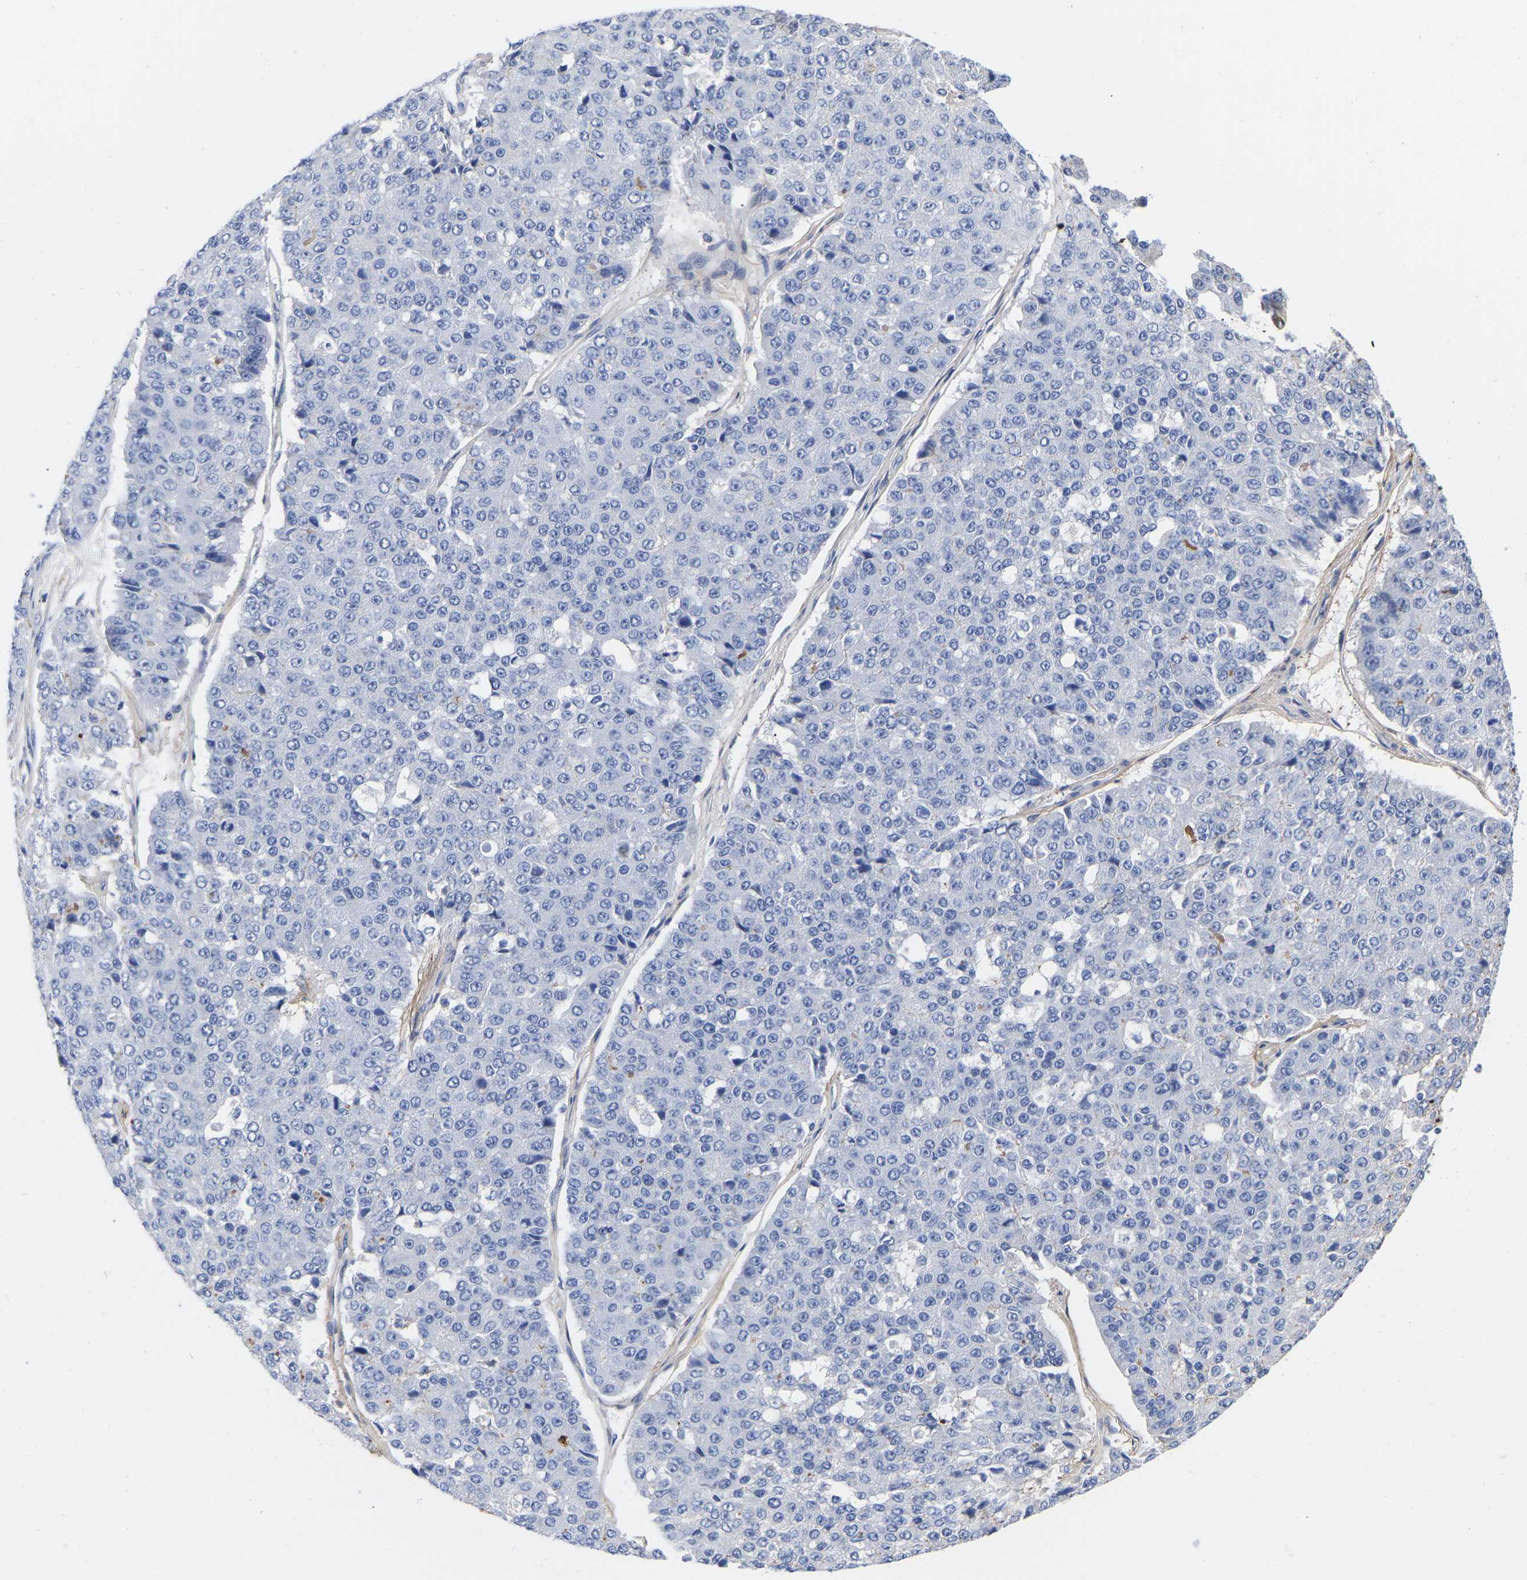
{"staining": {"intensity": "negative", "quantity": "none", "location": "none"}, "tissue": "pancreatic cancer", "cell_type": "Tumor cells", "image_type": "cancer", "snomed": [{"axis": "morphology", "description": "Adenocarcinoma, NOS"}, {"axis": "topography", "description": "Pancreas"}], "caption": "This is an IHC image of pancreatic cancer (adenocarcinoma). There is no expression in tumor cells.", "gene": "GPA33", "patient": {"sex": "male", "age": 50}}